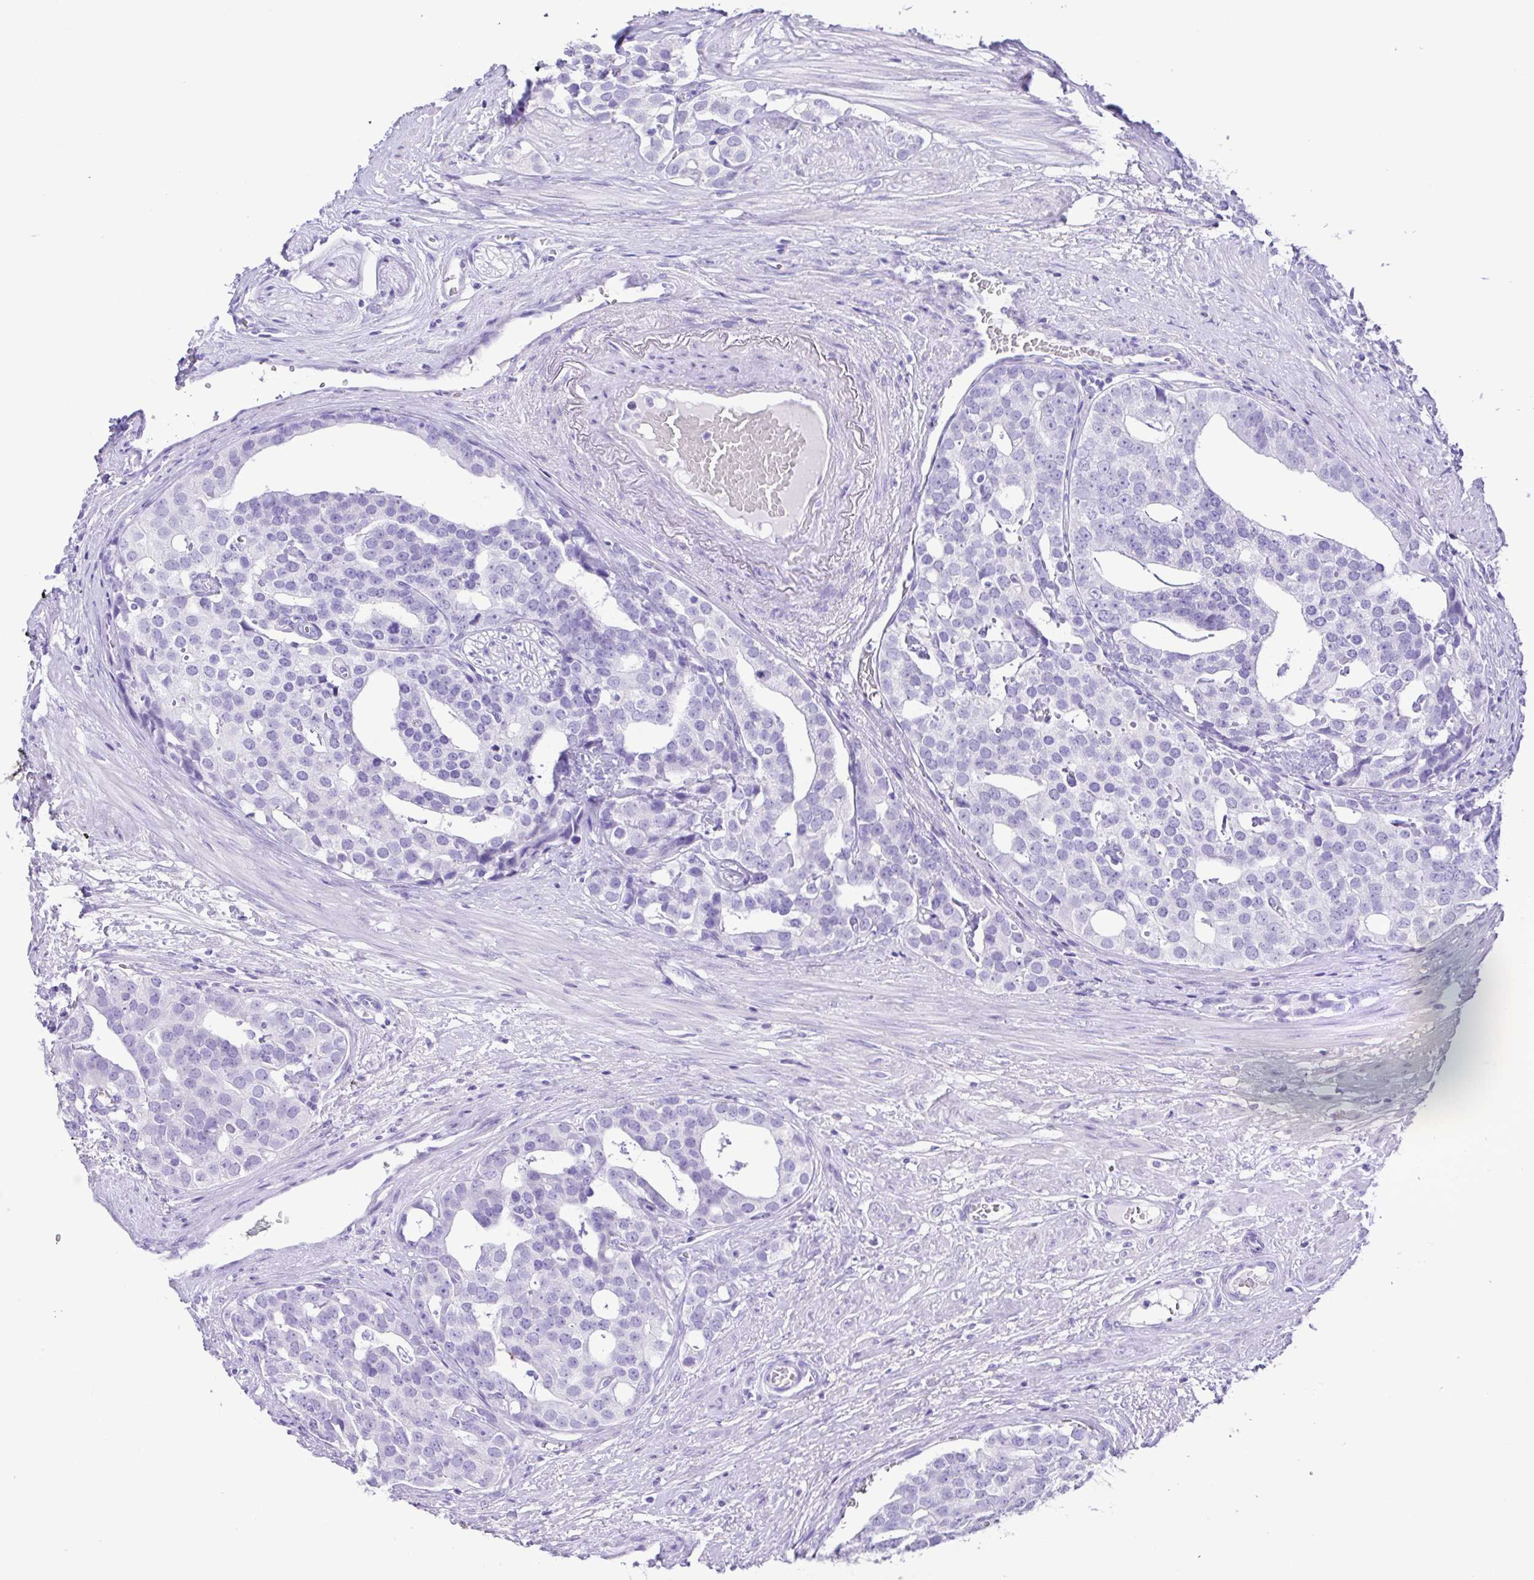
{"staining": {"intensity": "negative", "quantity": "none", "location": "none"}, "tissue": "prostate cancer", "cell_type": "Tumor cells", "image_type": "cancer", "snomed": [{"axis": "morphology", "description": "Adenocarcinoma, High grade"}, {"axis": "topography", "description": "Prostate"}], "caption": "Photomicrograph shows no significant protein staining in tumor cells of prostate cancer.", "gene": "CASP14", "patient": {"sex": "male", "age": 71}}